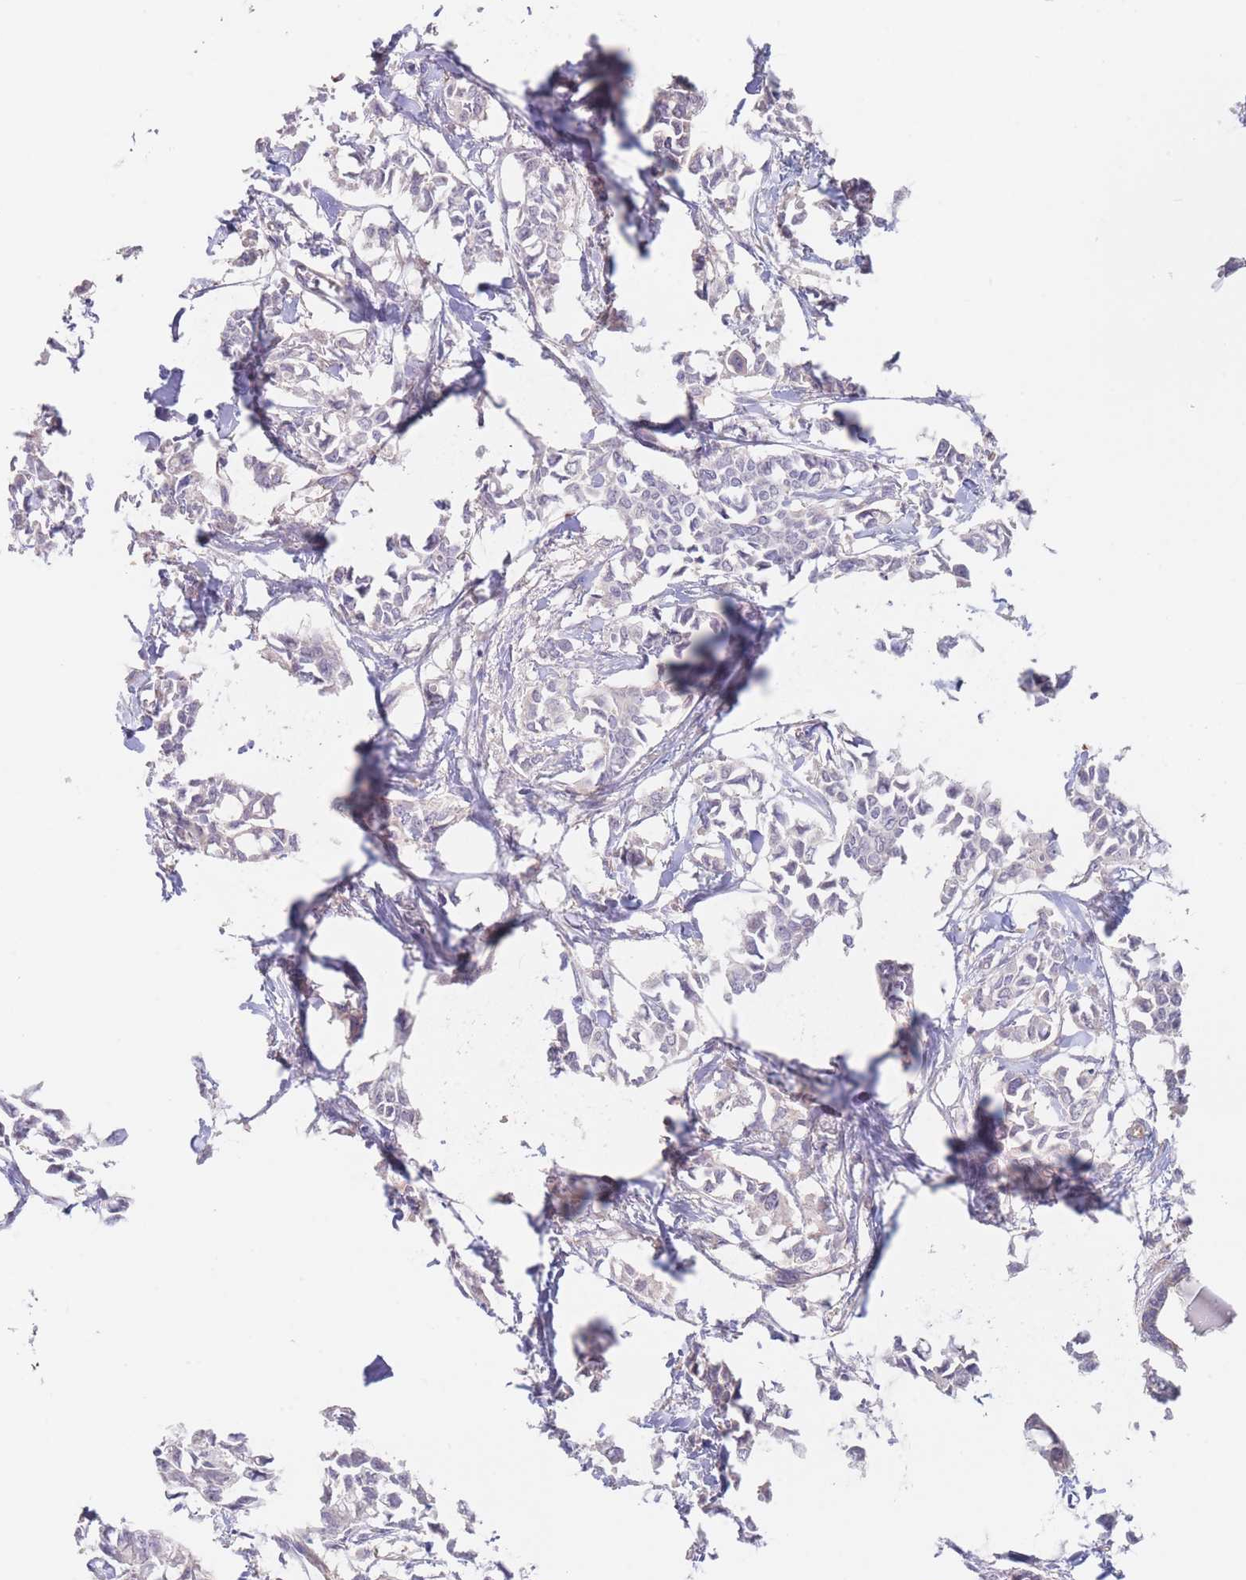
{"staining": {"intensity": "negative", "quantity": "none", "location": "none"}, "tissue": "breast cancer", "cell_type": "Tumor cells", "image_type": "cancer", "snomed": [{"axis": "morphology", "description": "Duct carcinoma"}, {"axis": "topography", "description": "Breast"}], "caption": "The IHC image has no significant staining in tumor cells of breast cancer (intraductal carcinoma) tissue.", "gene": "ZNF281", "patient": {"sex": "female", "age": 41}}